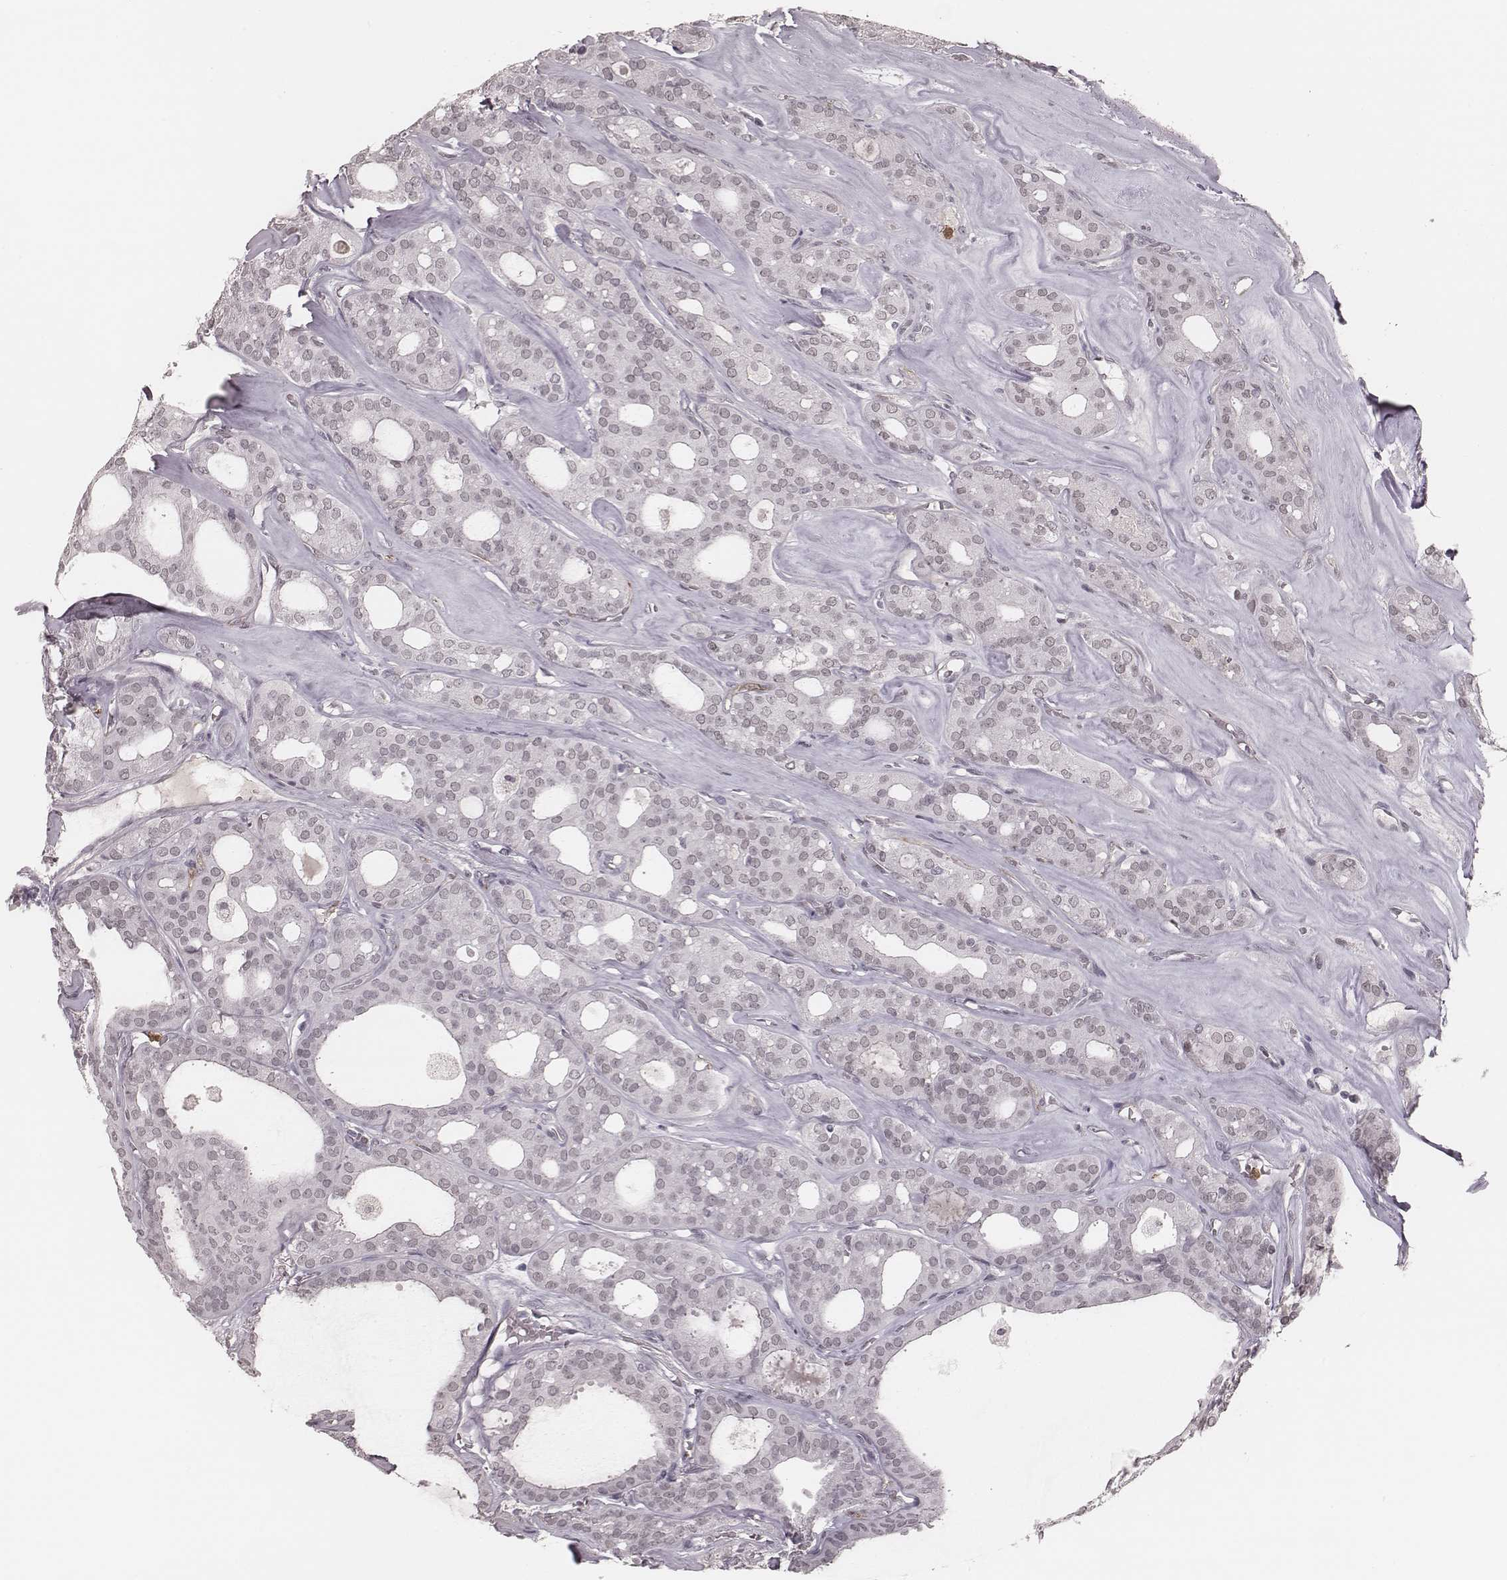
{"staining": {"intensity": "negative", "quantity": "none", "location": "none"}, "tissue": "thyroid cancer", "cell_type": "Tumor cells", "image_type": "cancer", "snomed": [{"axis": "morphology", "description": "Follicular adenoma carcinoma, NOS"}, {"axis": "topography", "description": "Thyroid gland"}], "caption": "DAB (3,3'-diaminobenzidine) immunohistochemical staining of human thyroid cancer demonstrates no significant positivity in tumor cells. (Stains: DAB immunohistochemistry (IHC) with hematoxylin counter stain, Microscopy: brightfield microscopy at high magnification).", "gene": "KITLG", "patient": {"sex": "male", "age": 75}}